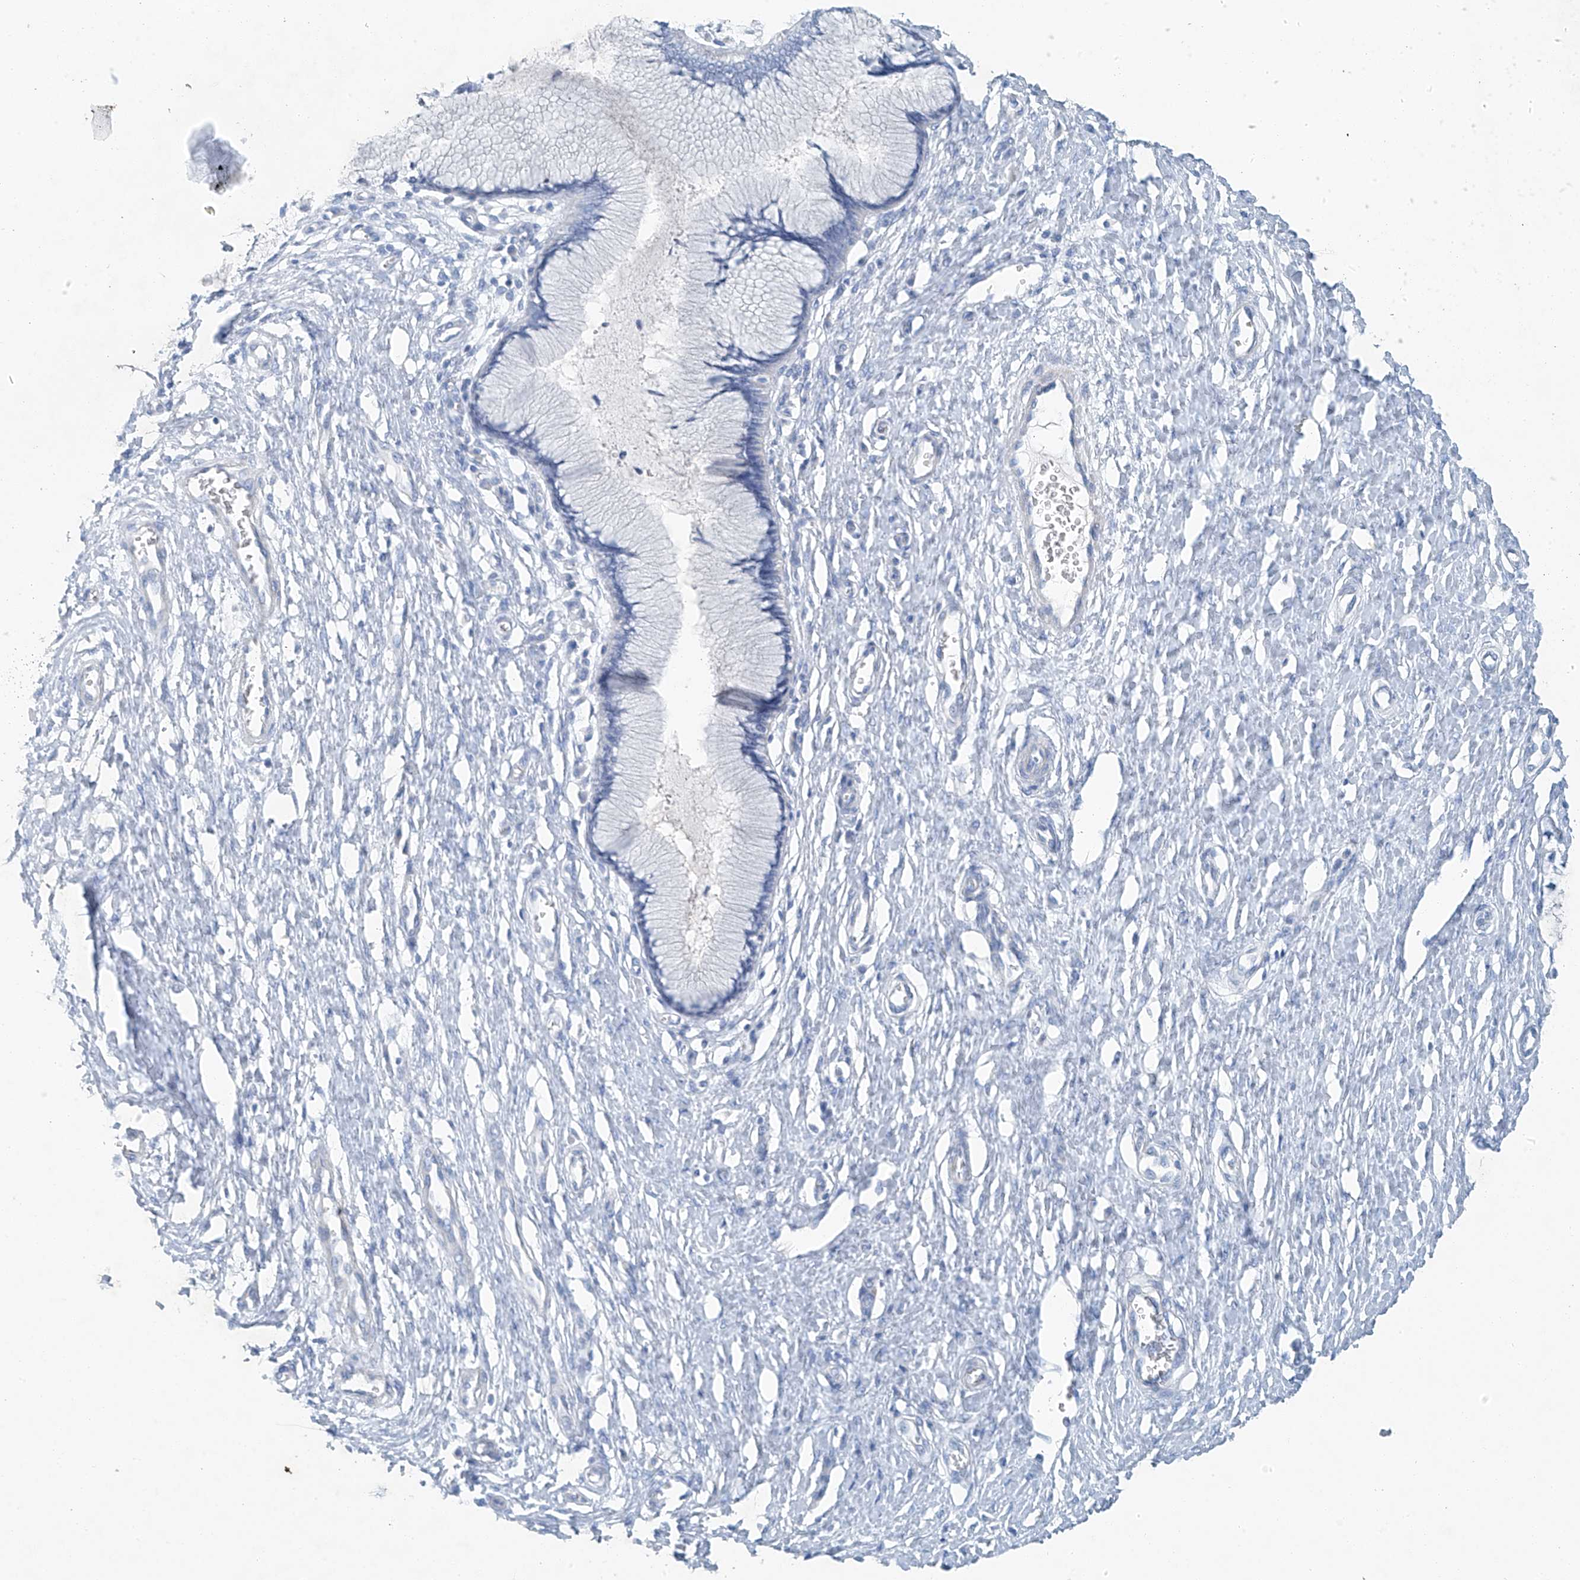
{"staining": {"intensity": "moderate", "quantity": "<25%", "location": "cytoplasmic/membranous"}, "tissue": "cervix", "cell_type": "Glandular cells", "image_type": "normal", "snomed": [{"axis": "morphology", "description": "Normal tissue, NOS"}, {"axis": "topography", "description": "Cervix"}], "caption": "This micrograph displays unremarkable cervix stained with IHC to label a protein in brown. The cytoplasmic/membranous of glandular cells show moderate positivity for the protein. Nuclei are counter-stained blue.", "gene": "C1orf87", "patient": {"sex": "female", "age": 55}}